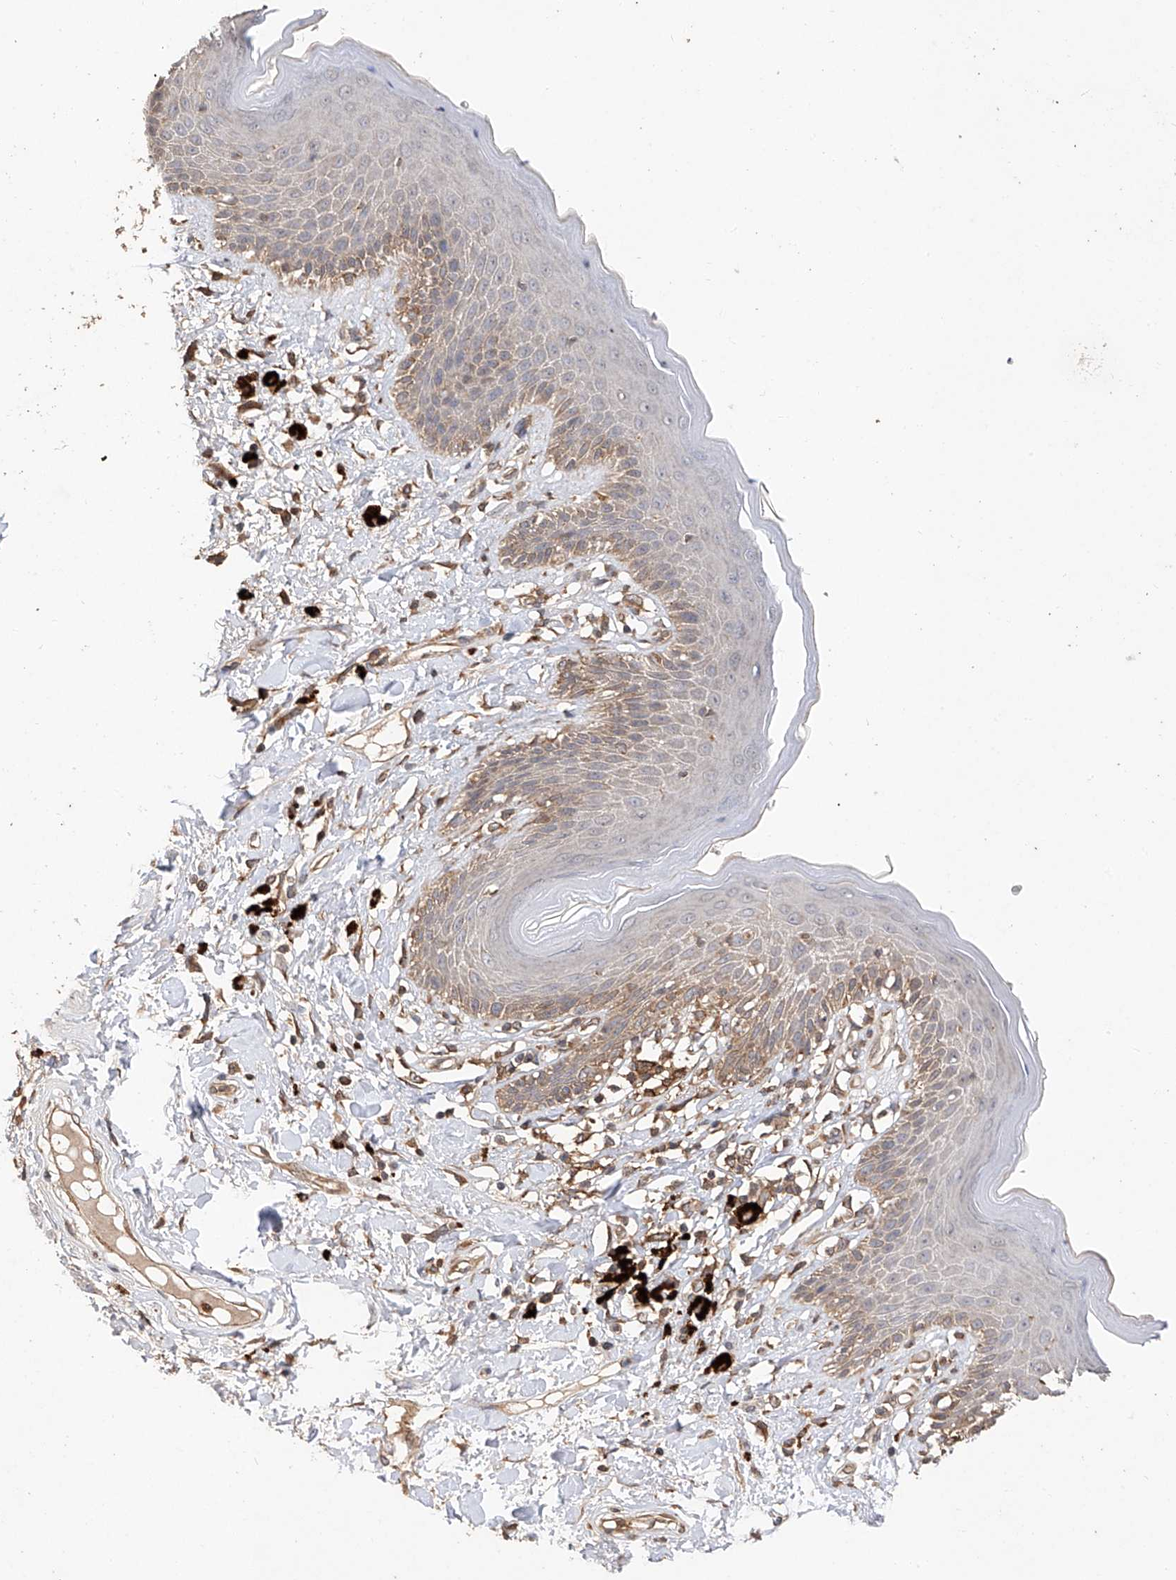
{"staining": {"intensity": "moderate", "quantity": "<25%", "location": "cytoplasmic/membranous"}, "tissue": "skin", "cell_type": "Epidermal cells", "image_type": "normal", "snomed": [{"axis": "morphology", "description": "Normal tissue, NOS"}, {"axis": "topography", "description": "Anal"}], "caption": "Skin stained with DAB (3,3'-diaminobenzidine) immunohistochemistry (IHC) exhibits low levels of moderate cytoplasmic/membranous staining in about <25% of epidermal cells.", "gene": "RILPL2", "patient": {"sex": "female", "age": 78}}